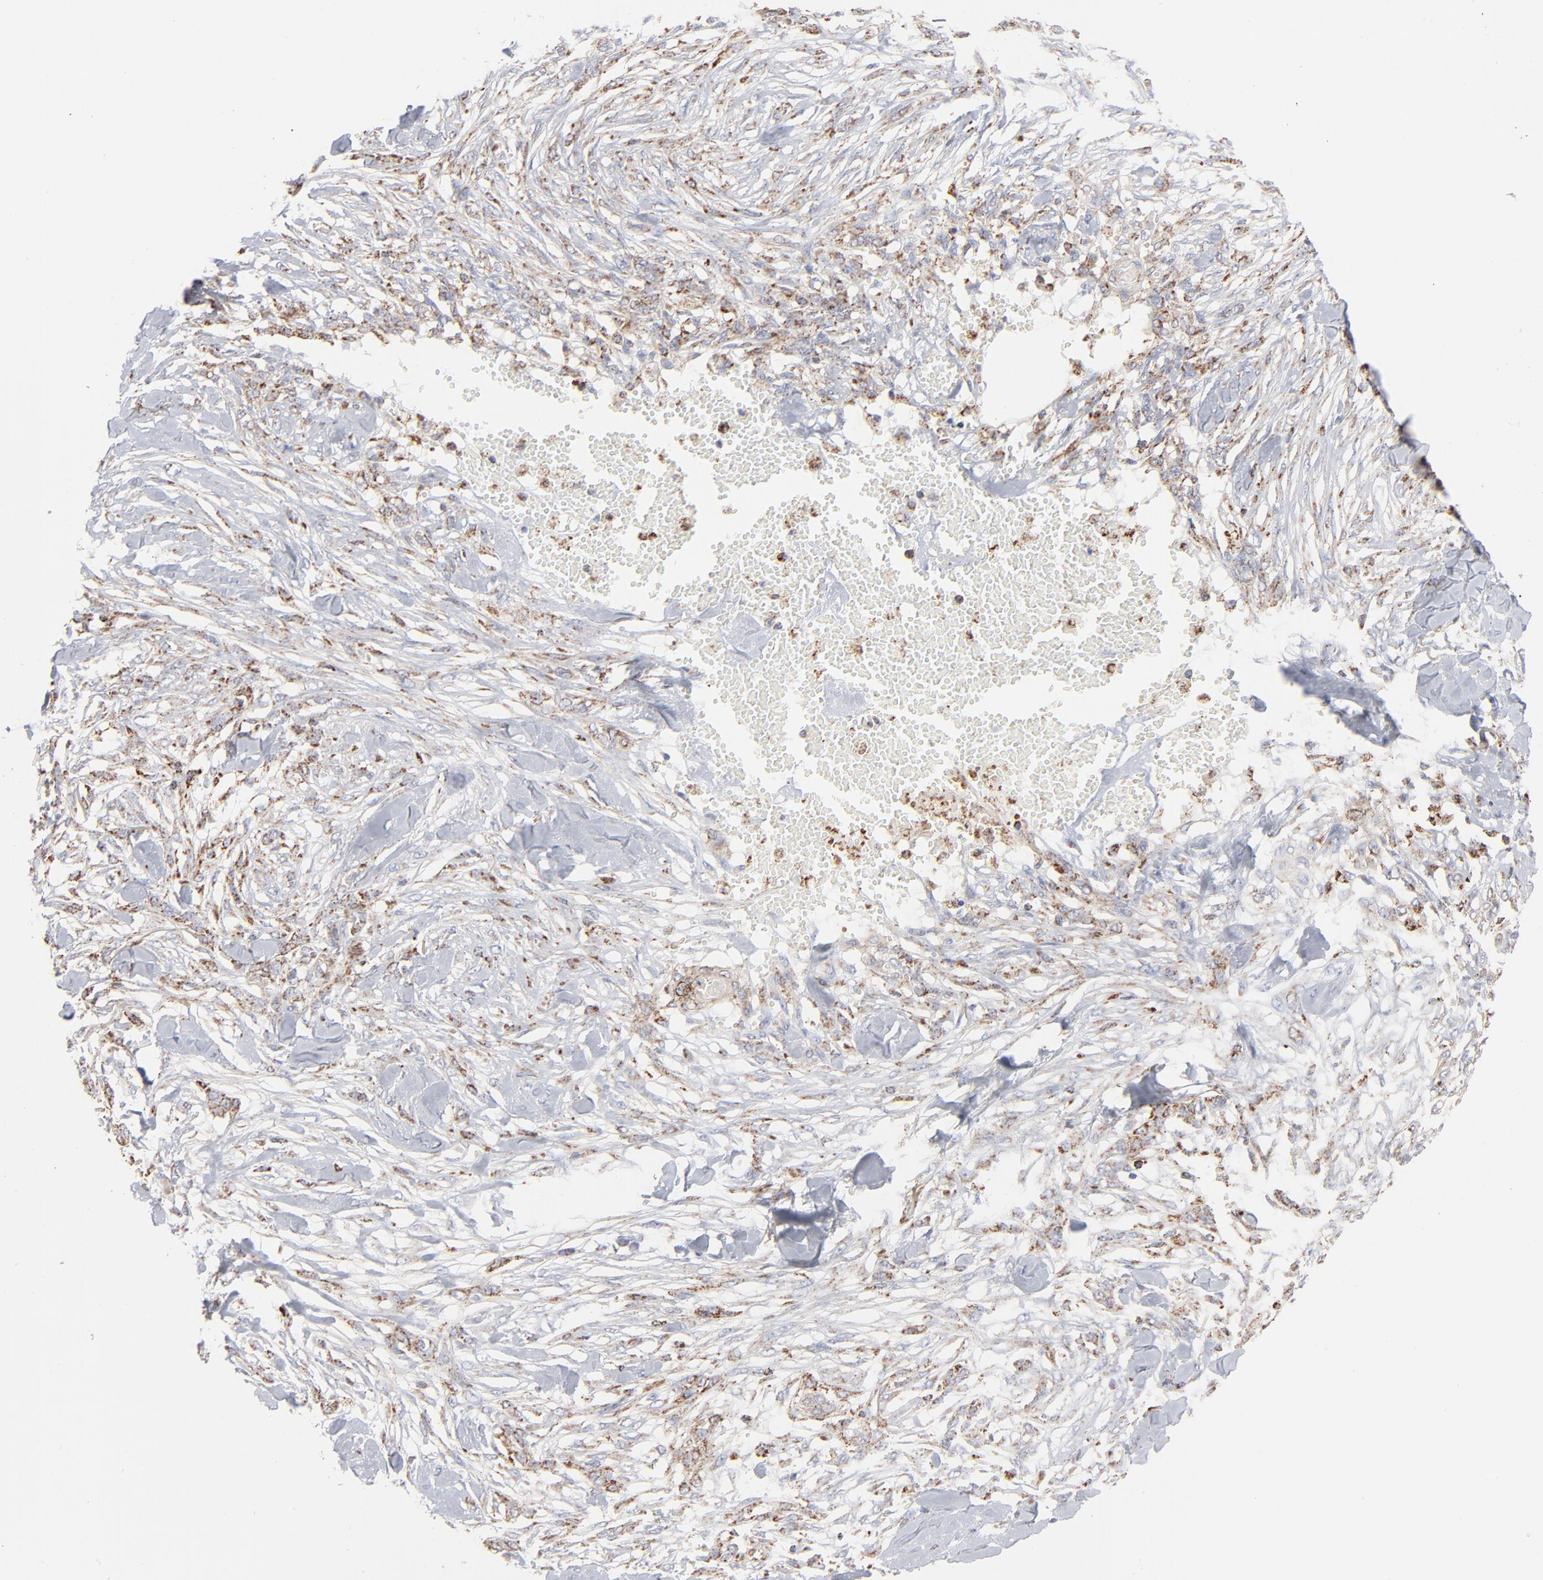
{"staining": {"intensity": "moderate", "quantity": "25%-75%", "location": "cytoplasmic/membranous"}, "tissue": "skin cancer", "cell_type": "Tumor cells", "image_type": "cancer", "snomed": [{"axis": "morphology", "description": "Normal tissue, NOS"}, {"axis": "morphology", "description": "Squamous cell carcinoma, NOS"}, {"axis": "topography", "description": "Skin"}], "caption": "Protein expression by immunohistochemistry exhibits moderate cytoplasmic/membranous expression in about 25%-75% of tumor cells in skin cancer (squamous cell carcinoma).", "gene": "ASB3", "patient": {"sex": "female", "age": 59}}